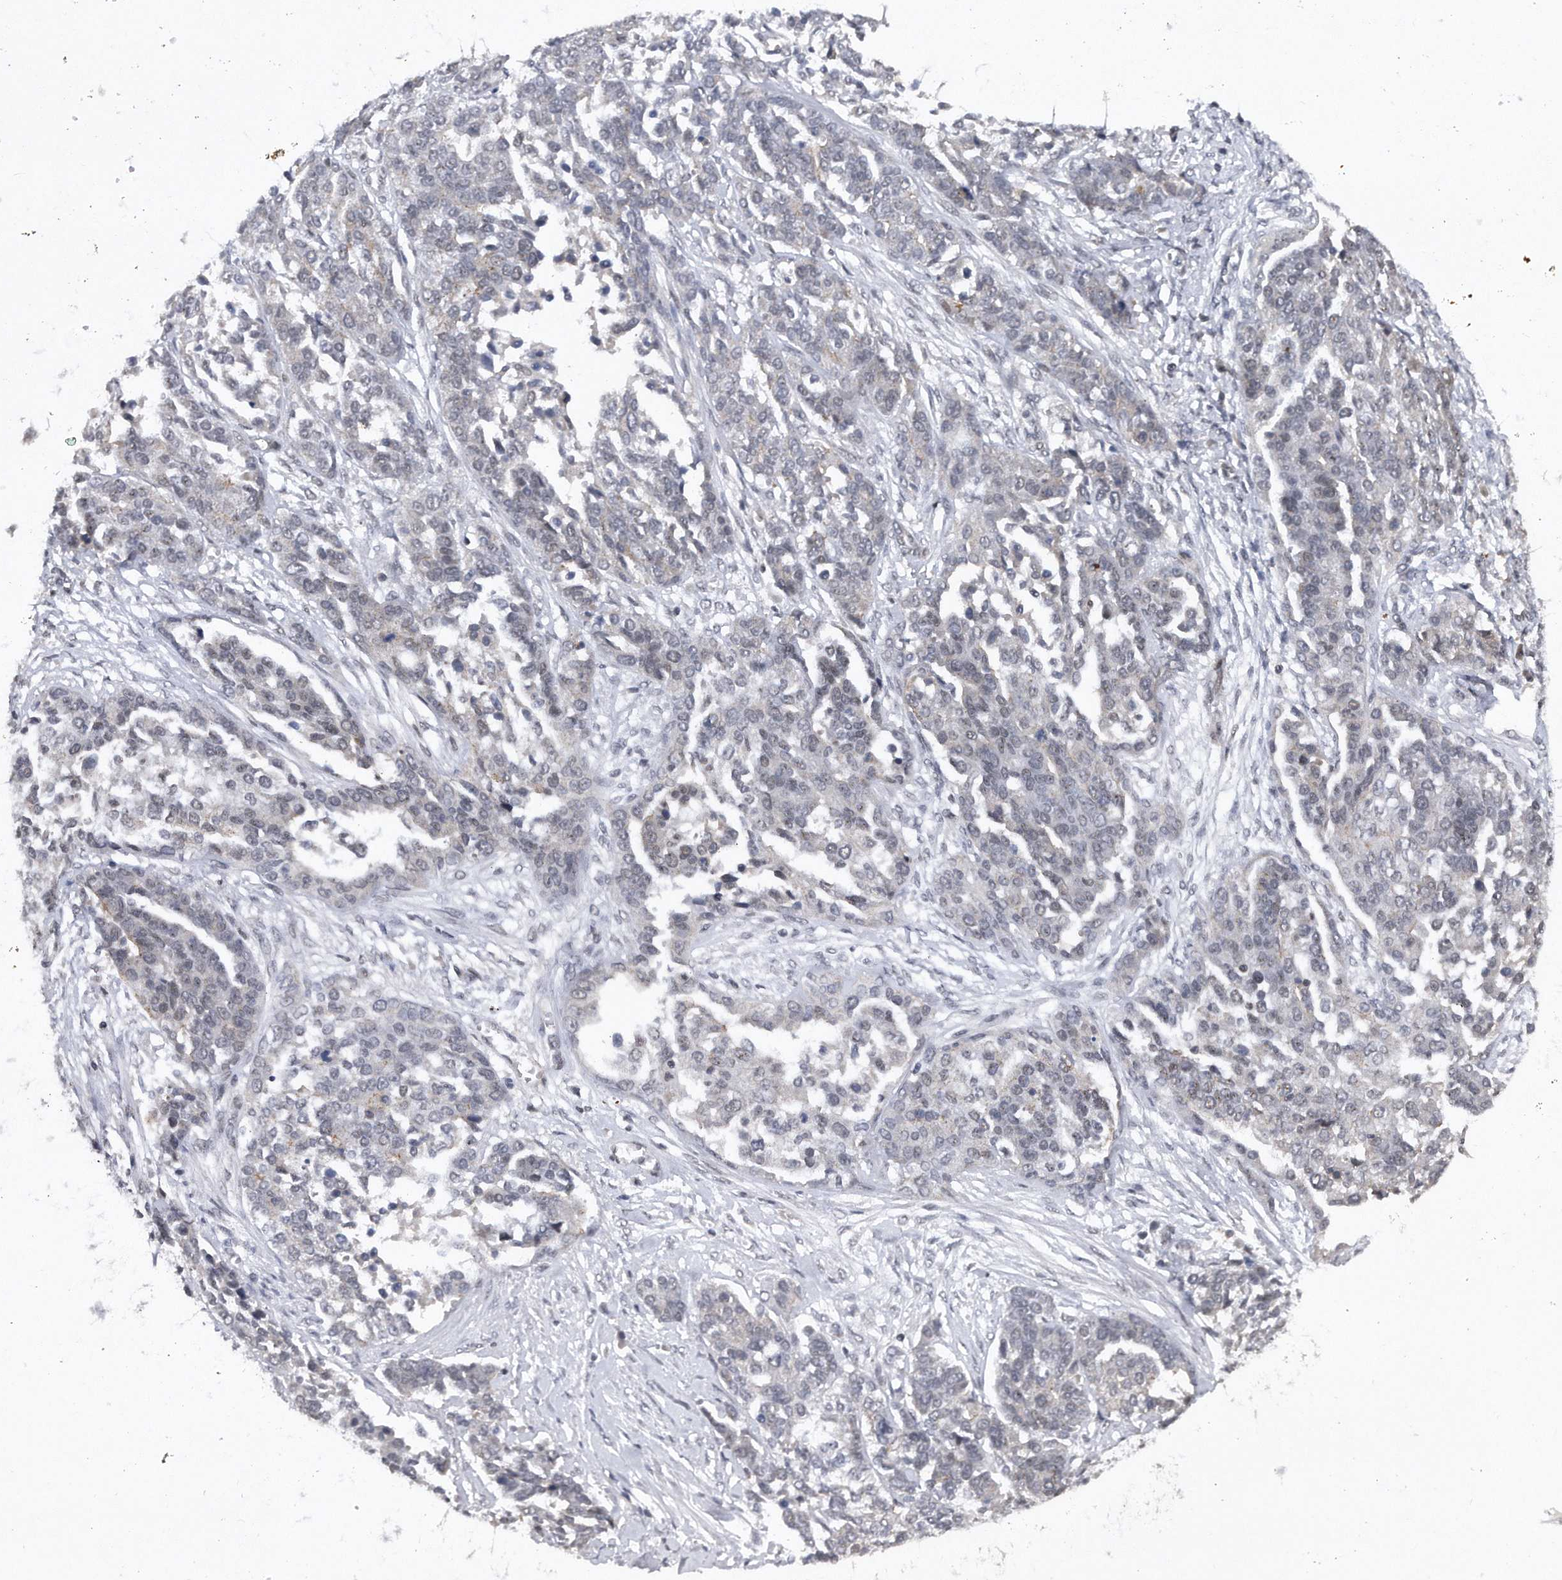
{"staining": {"intensity": "negative", "quantity": "none", "location": "none"}, "tissue": "ovarian cancer", "cell_type": "Tumor cells", "image_type": "cancer", "snomed": [{"axis": "morphology", "description": "Cystadenocarcinoma, serous, NOS"}, {"axis": "topography", "description": "Ovary"}], "caption": "An immunohistochemistry histopathology image of ovarian cancer (serous cystadenocarcinoma) is shown. There is no staining in tumor cells of ovarian cancer (serous cystadenocarcinoma).", "gene": "VIRMA", "patient": {"sex": "female", "age": 44}}